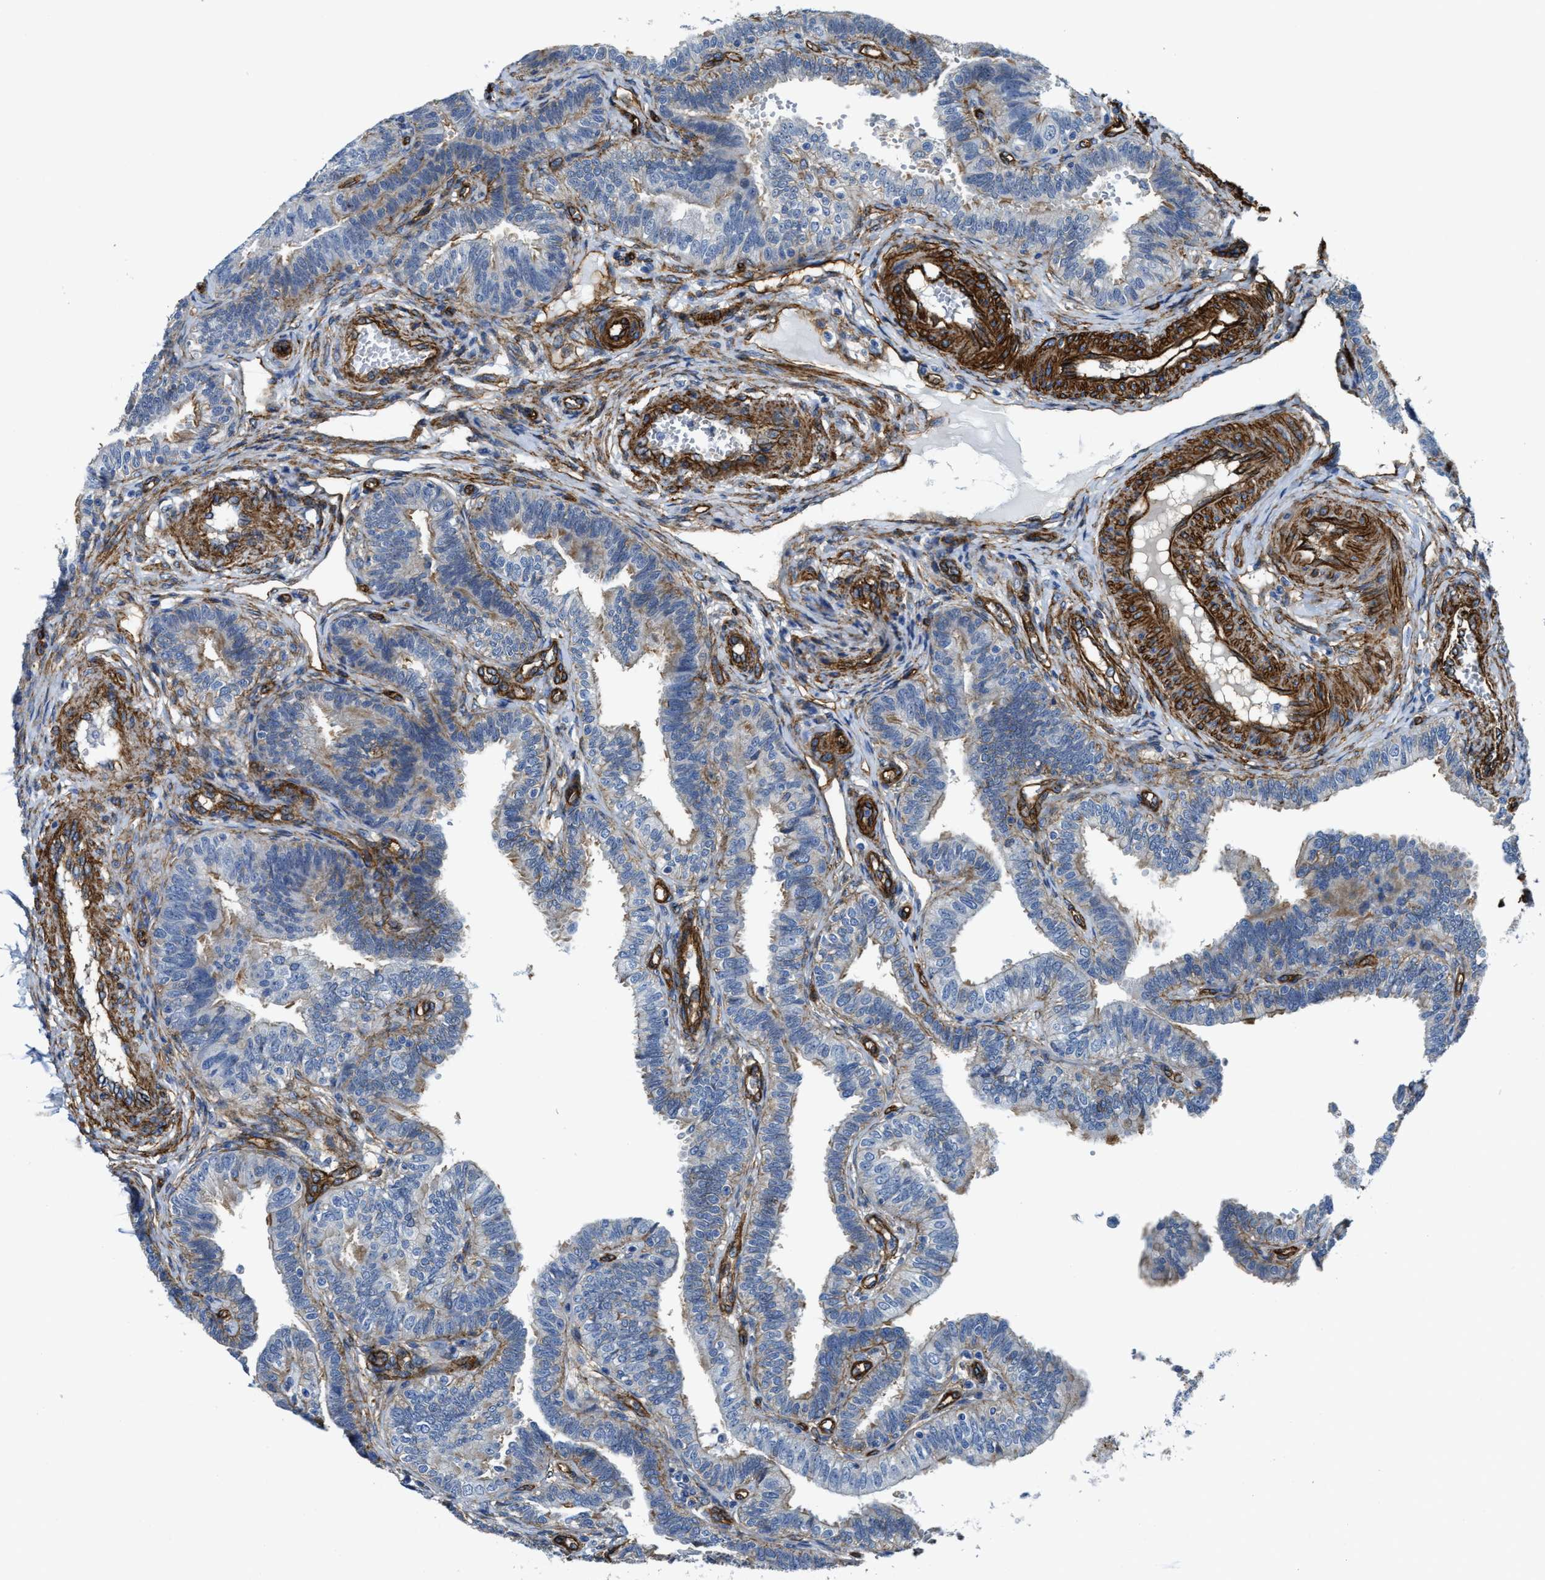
{"staining": {"intensity": "moderate", "quantity": "<25%", "location": "cytoplasmic/membranous"}, "tissue": "fallopian tube", "cell_type": "Glandular cells", "image_type": "normal", "snomed": [{"axis": "morphology", "description": "Normal tissue, NOS"}, {"axis": "topography", "description": "Fallopian tube"}, {"axis": "topography", "description": "Placenta"}], "caption": "An image showing moderate cytoplasmic/membranous expression in approximately <25% of glandular cells in benign fallopian tube, as visualized by brown immunohistochemical staining.", "gene": "NAB1", "patient": {"sex": "female", "age": 34}}